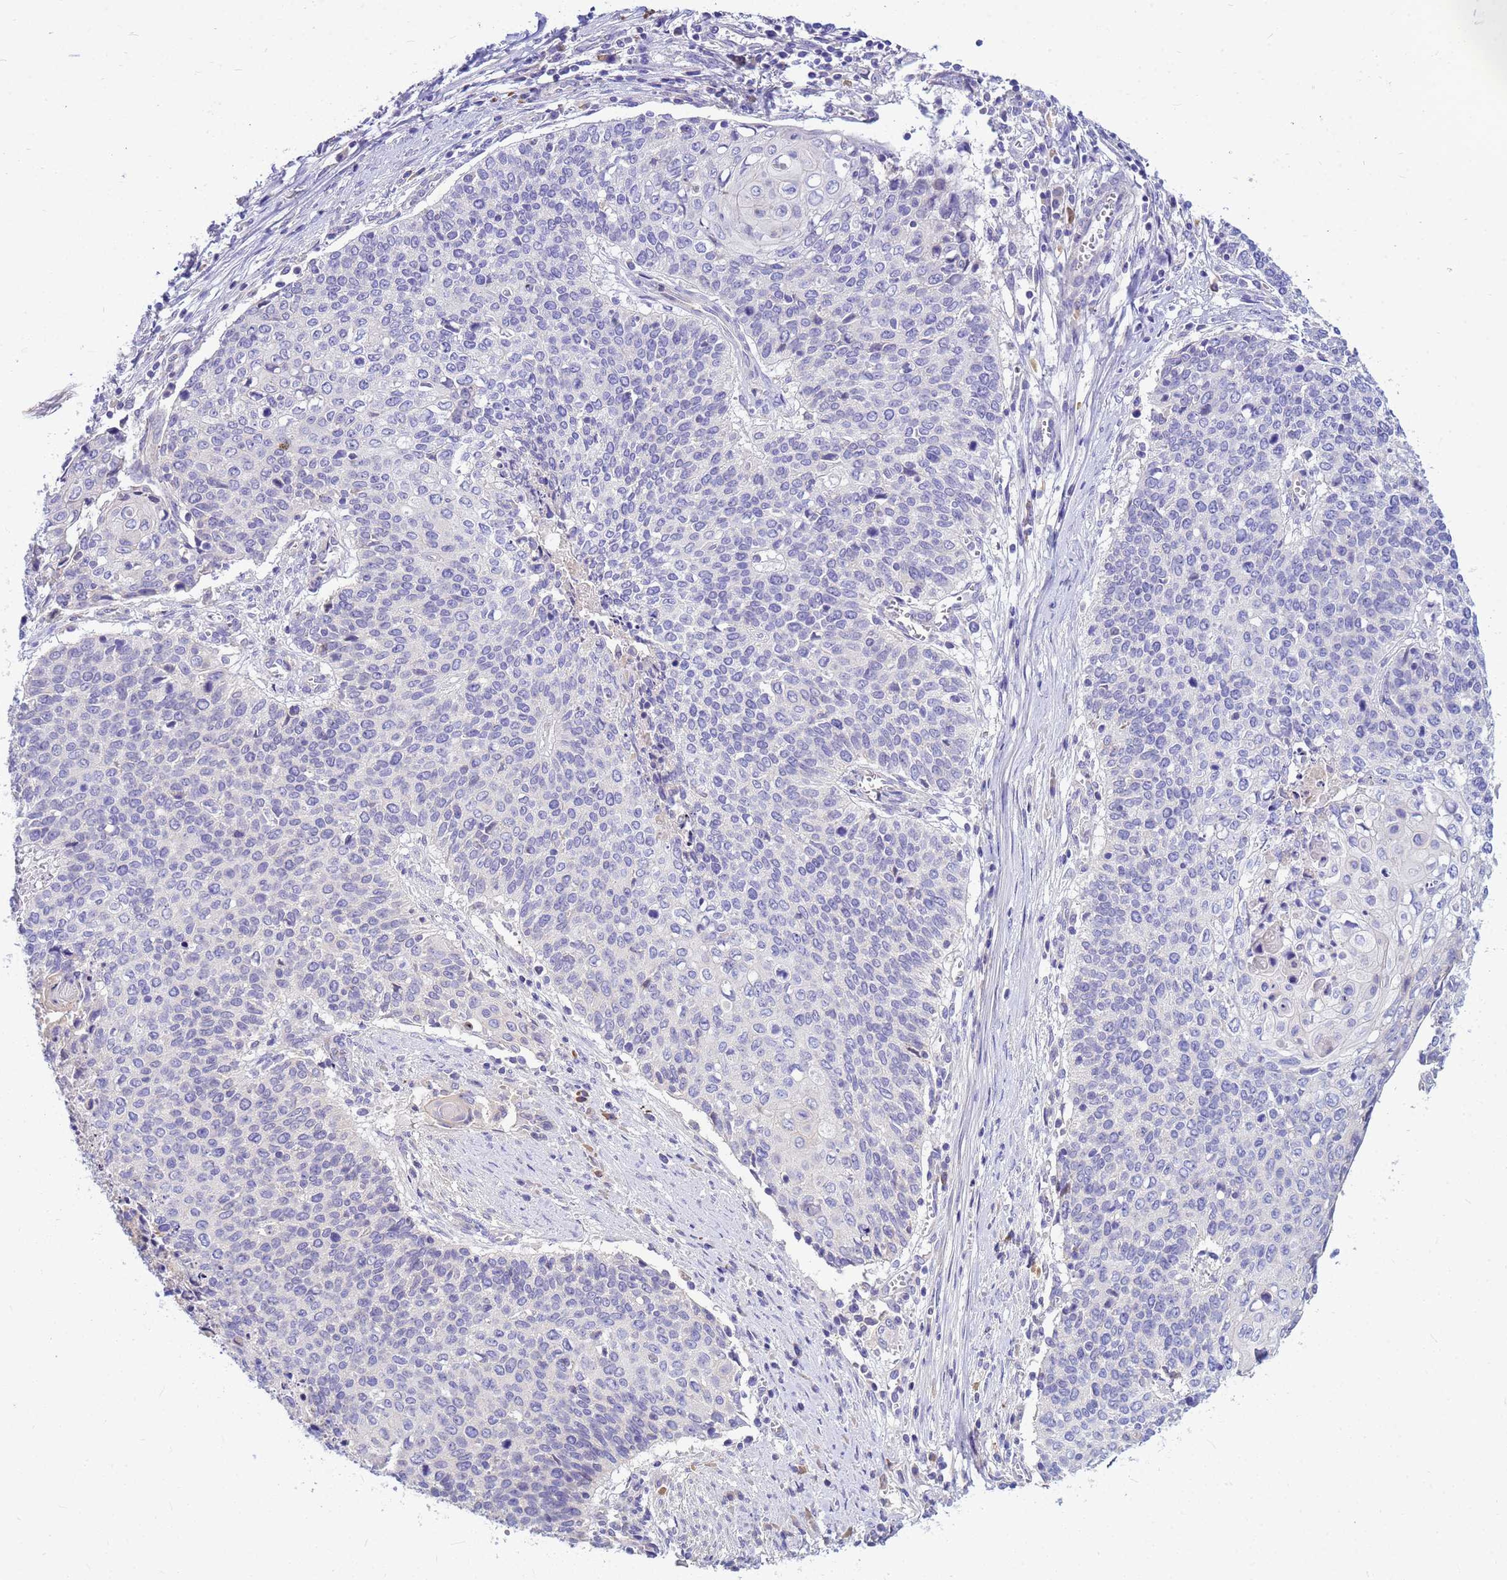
{"staining": {"intensity": "negative", "quantity": "none", "location": "none"}, "tissue": "cervical cancer", "cell_type": "Tumor cells", "image_type": "cancer", "snomed": [{"axis": "morphology", "description": "Squamous cell carcinoma, NOS"}, {"axis": "topography", "description": "Cervix"}], "caption": "An immunohistochemistry (IHC) photomicrograph of squamous cell carcinoma (cervical) is shown. There is no staining in tumor cells of squamous cell carcinoma (cervical). (Immunohistochemistry (ihc), brightfield microscopy, high magnification).", "gene": "DPRX", "patient": {"sex": "female", "age": 39}}